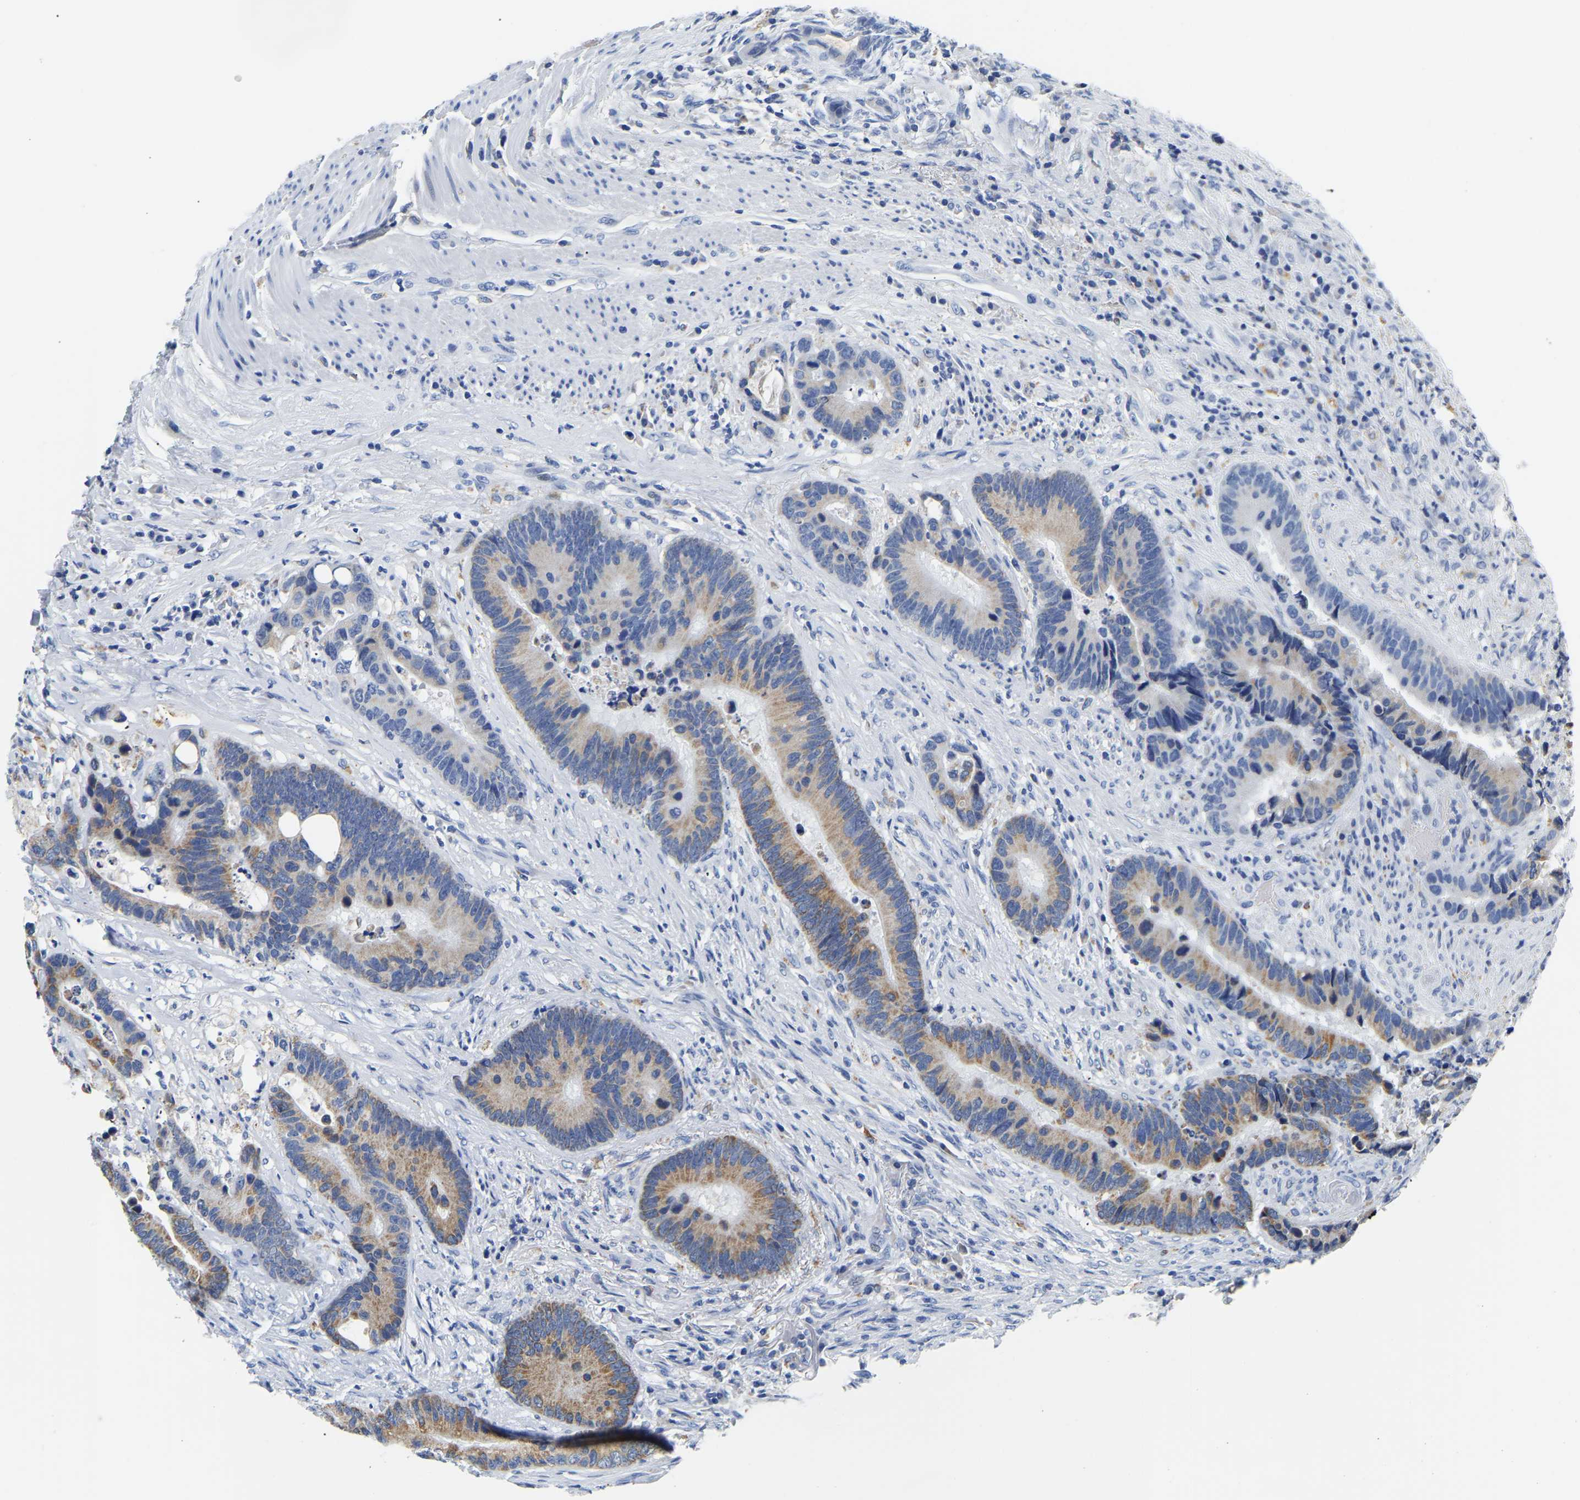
{"staining": {"intensity": "moderate", "quantity": ">75%", "location": "cytoplasmic/membranous"}, "tissue": "colorectal cancer", "cell_type": "Tumor cells", "image_type": "cancer", "snomed": [{"axis": "morphology", "description": "Adenocarcinoma, NOS"}, {"axis": "topography", "description": "Rectum"}], "caption": "Immunohistochemical staining of adenocarcinoma (colorectal) reveals moderate cytoplasmic/membranous protein positivity in approximately >75% of tumor cells.", "gene": "PCK2", "patient": {"sex": "female", "age": 89}}